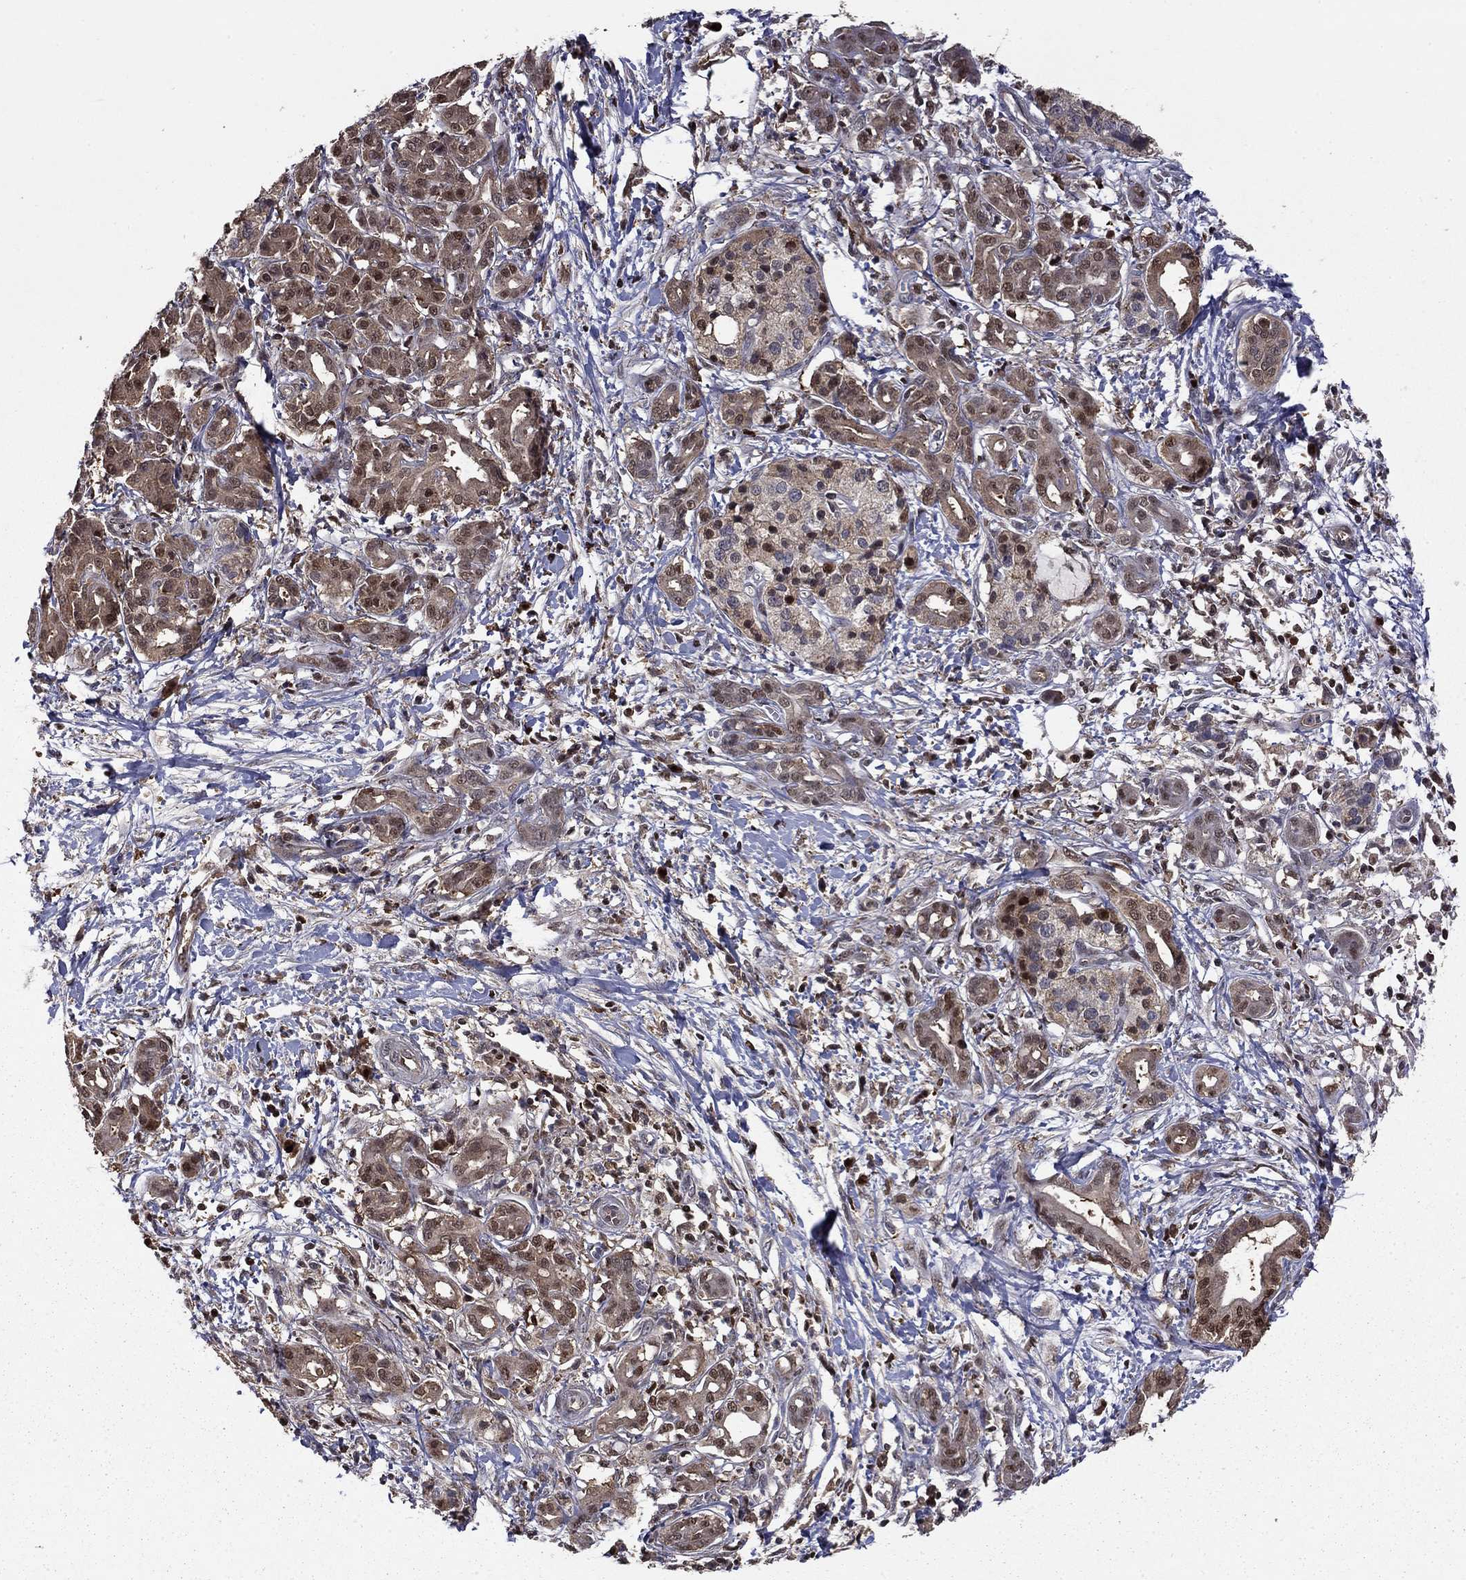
{"staining": {"intensity": "moderate", "quantity": "25%-75%", "location": "cytoplasmic/membranous,nuclear"}, "tissue": "pancreatic cancer", "cell_type": "Tumor cells", "image_type": "cancer", "snomed": [{"axis": "morphology", "description": "Adenocarcinoma, NOS"}, {"axis": "topography", "description": "Pancreas"}], "caption": "Protein analysis of pancreatic adenocarcinoma tissue reveals moderate cytoplasmic/membranous and nuclear expression in about 25%-75% of tumor cells.", "gene": "APPBP2", "patient": {"sex": "male", "age": 72}}